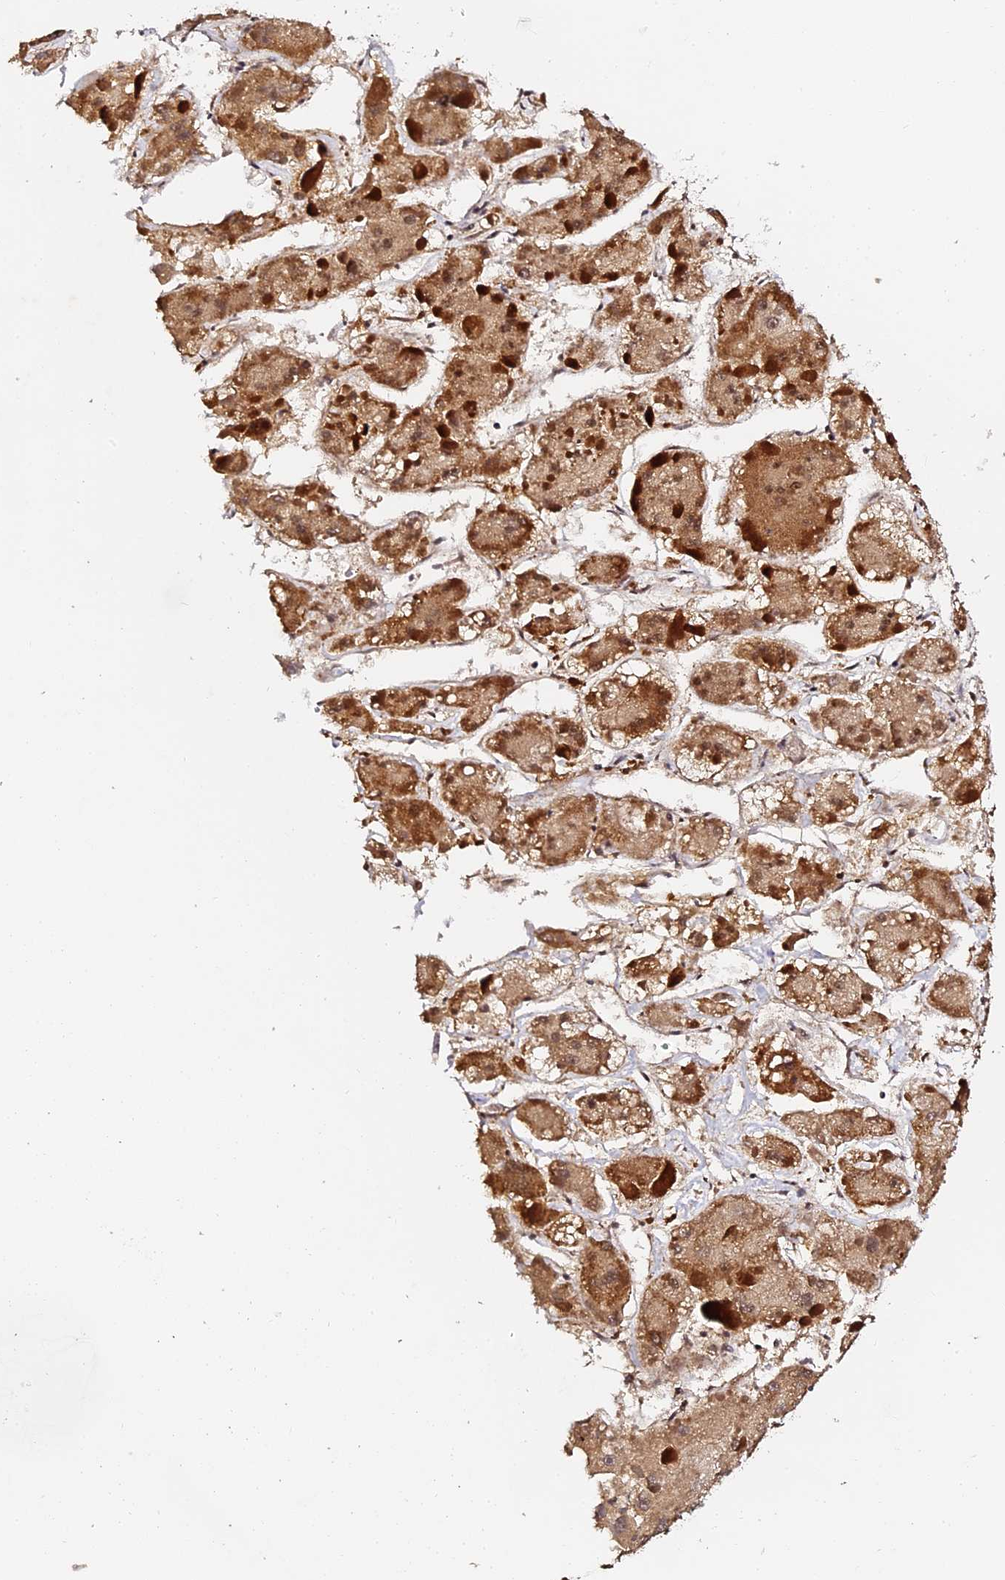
{"staining": {"intensity": "moderate", "quantity": ">75%", "location": "cytoplasmic/membranous,nuclear"}, "tissue": "liver cancer", "cell_type": "Tumor cells", "image_type": "cancer", "snomed": [{"axis": "morphology", "description": "Carcinoma, Hepatocellular, NOS"}, {"axis": "topography", "description": "Liver"}], "caption": "Liver cancer (hepatocellular carcinoma) was stained to show a protein in brown. There is medium levels of moderate cytoplasmic/membranous and nuclear positivity in about >75% of tumor cells.", "gene": "MCRS1", "patient": {"sex": "female", "age": 73}}